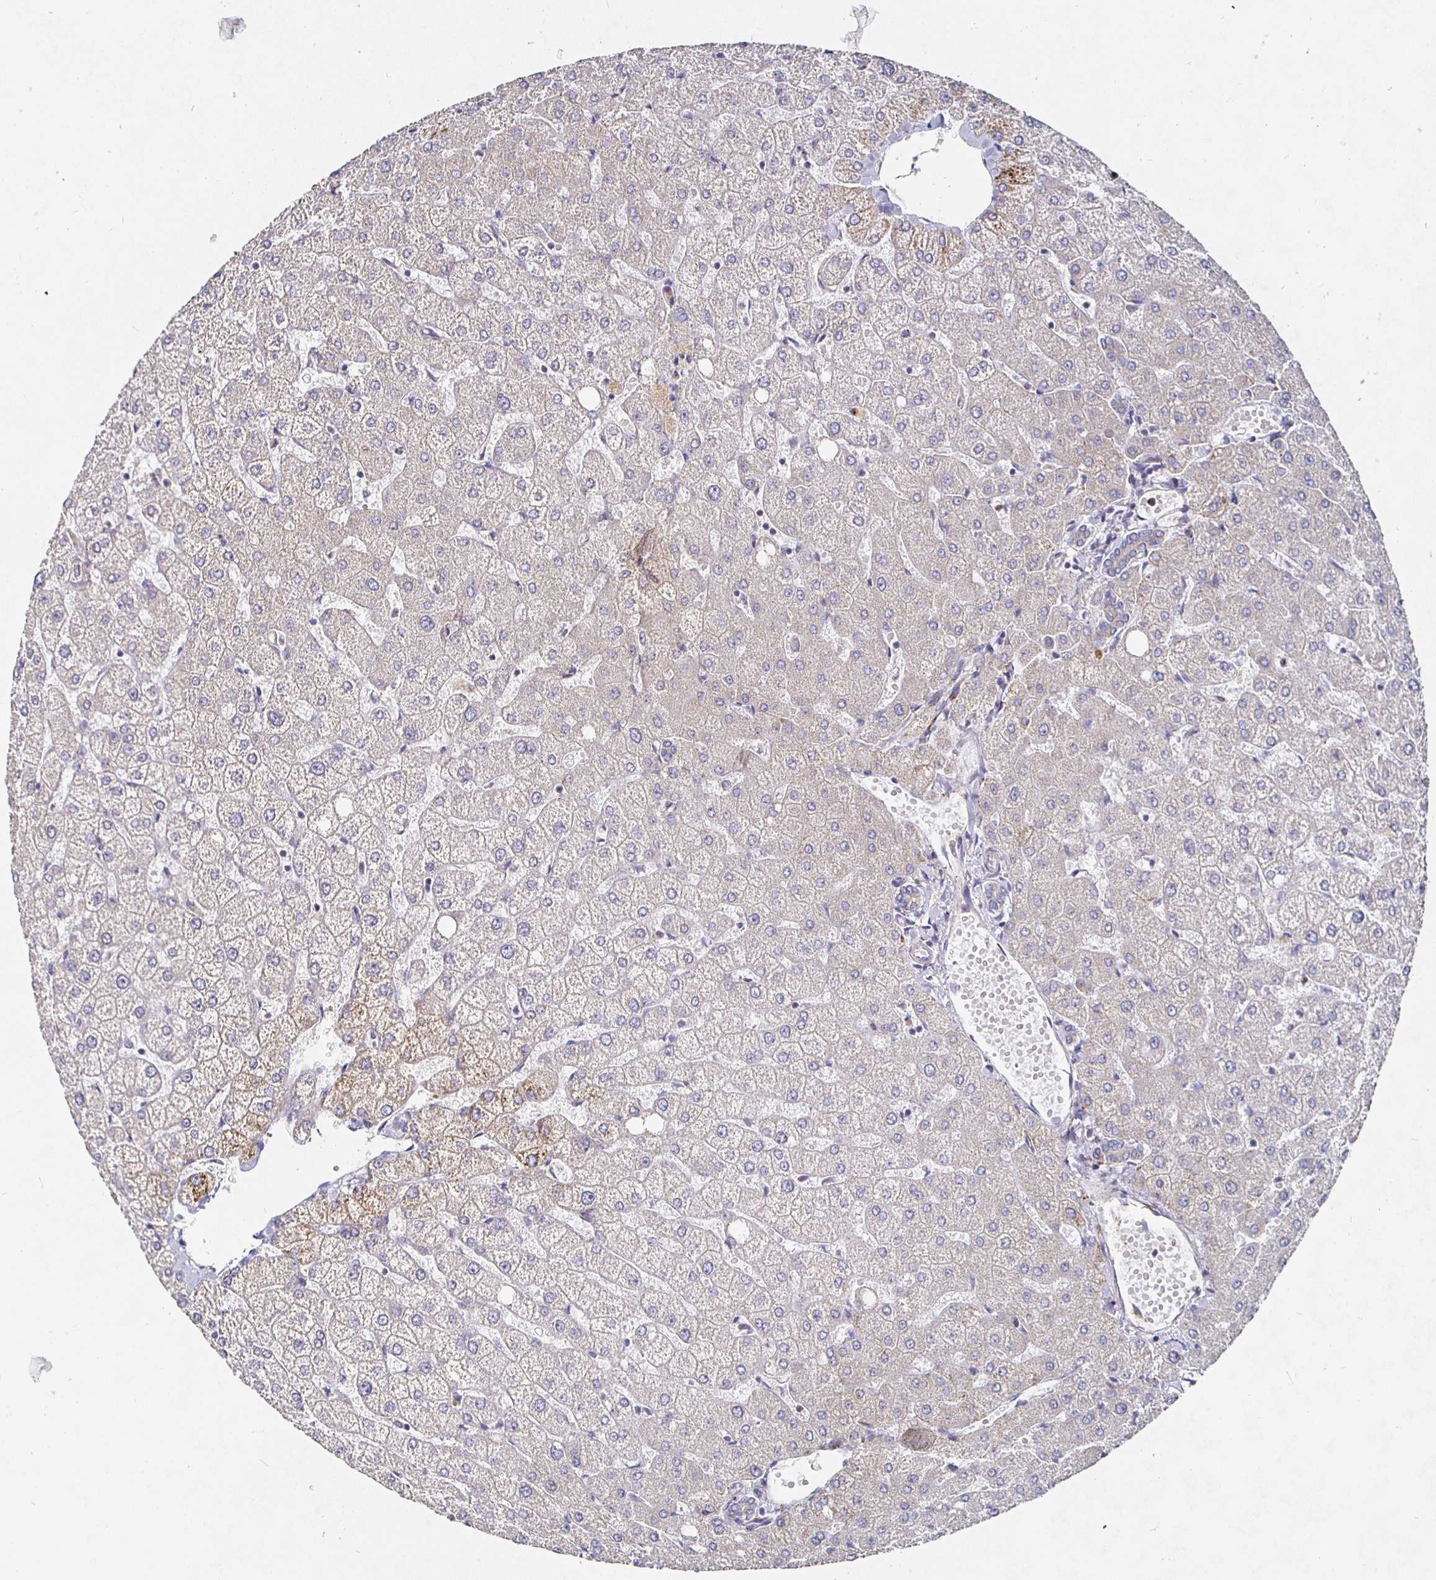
{"staining": {"intensity": "weak", "quantity": "<25%", "location": "cytoplasmic/membranous"}, "tissue": "liver", "cell_type": "Cholangiocytes", "image_type": "normal", "snomed": [{"axis": "morphology", "description": "Normal tissue, NOS"}, {"axis": "topography", "description": "Liver"}], "caption": "This is an immunohistochemistry (IHC) histopathology image of benign liver. There is no positivity in cholangiocytes.", "gene": "NRSN1", "patient": {"sex": "female", "age": 54}}